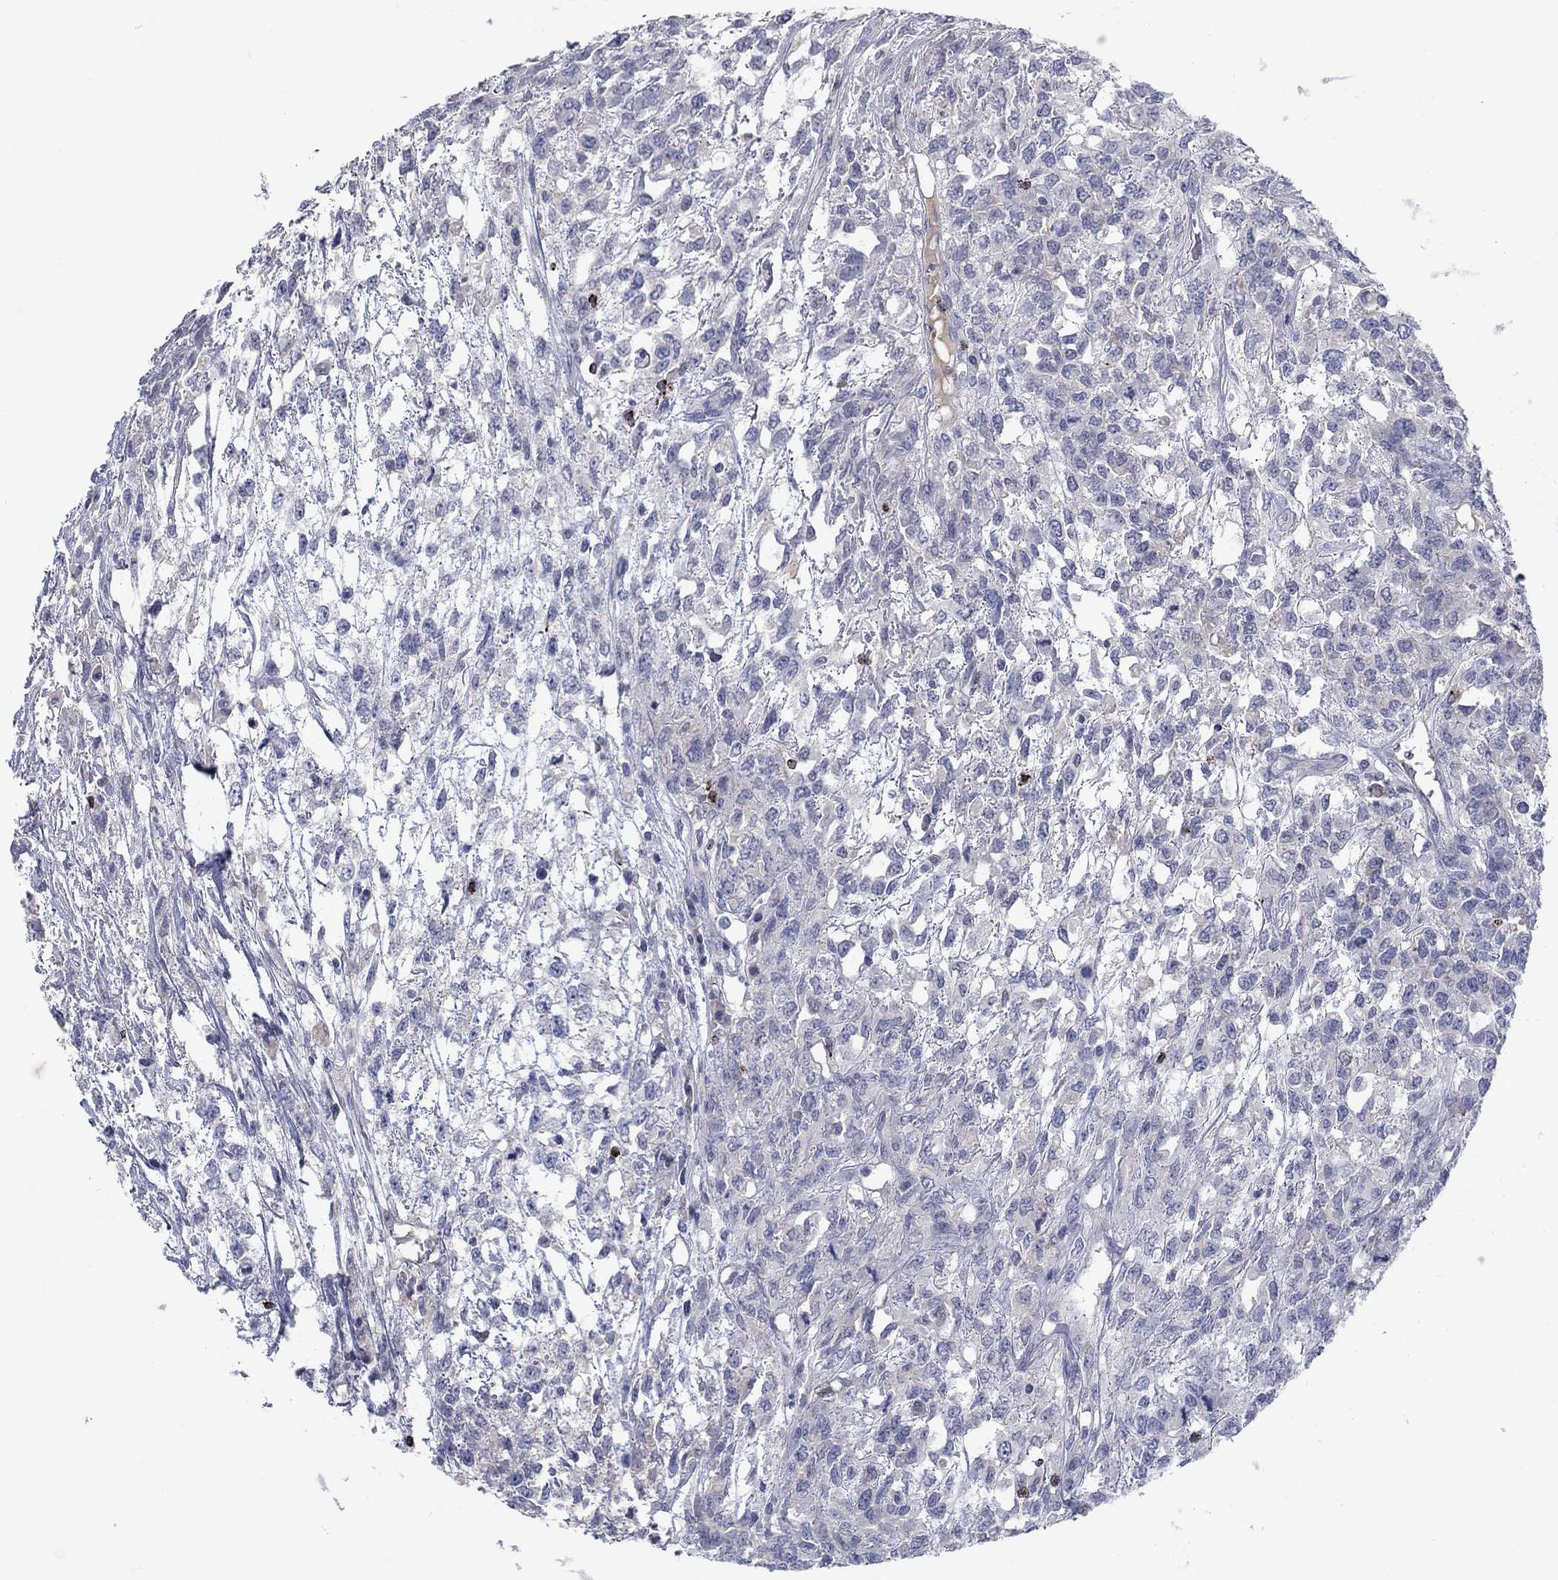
{"staining": {"intensity": "negative", "quantity": "none", "location": "none"}, "tissue": "testis cancer", "cell_type": "Tumor cells", "image_type": "cancer", "snomed": [{"axis": "morphology", "description": "Seminoma, NOS"}, {"axis": "topography", "description": "Testis"}], "caption": "An immunohistochemistry (IHC) image of seminoma (testis) is shown. There is no staining in tumor cells of seminoma (testis). The staining was performed using DAB to visualize the protein expression in brown, while the nuclei were stained in blue with hematoxylin (Magnification: 20x).", "gene": "GZMA", "patient": {"sex": "male", "age": 52}}